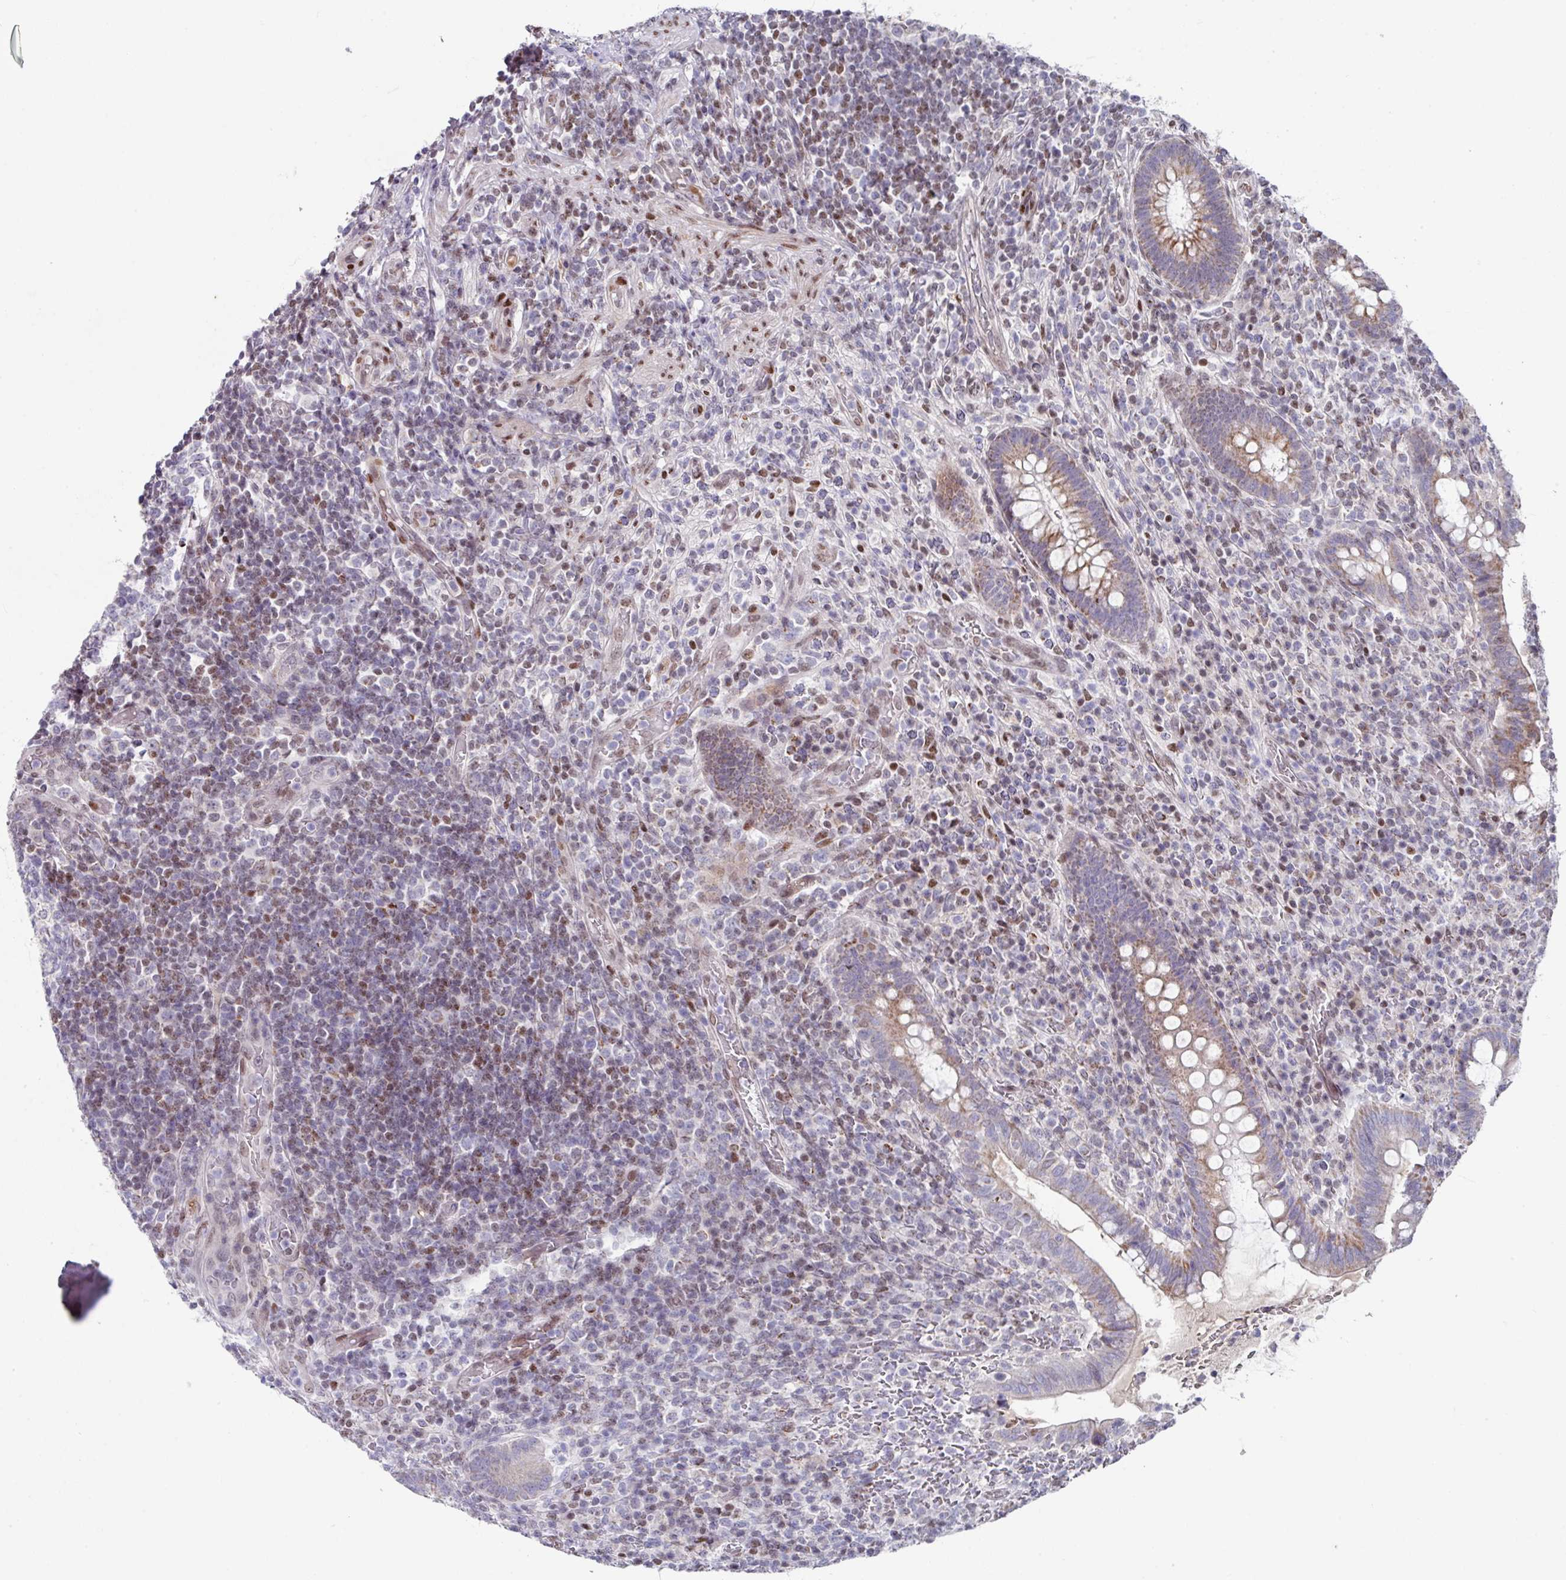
{"staining": {"intensity": "moderate", "quantity": "25%-75%", "location": "cytoplasmic/membranous"}, "tissue": "appendix", "cell_type": "Glandular cells", "image_type": "normal", "snomed": [{"axis": "morphology", "description": "Normal tissue, NOS"}, {"axis": "topography", "description": "Appendix"}], "caption": "Human appendix stained with a protein marker reveals moderate staining in glandular cells.", "gene": "CBX7", "patient": {"sex": "female", "age": 43}}